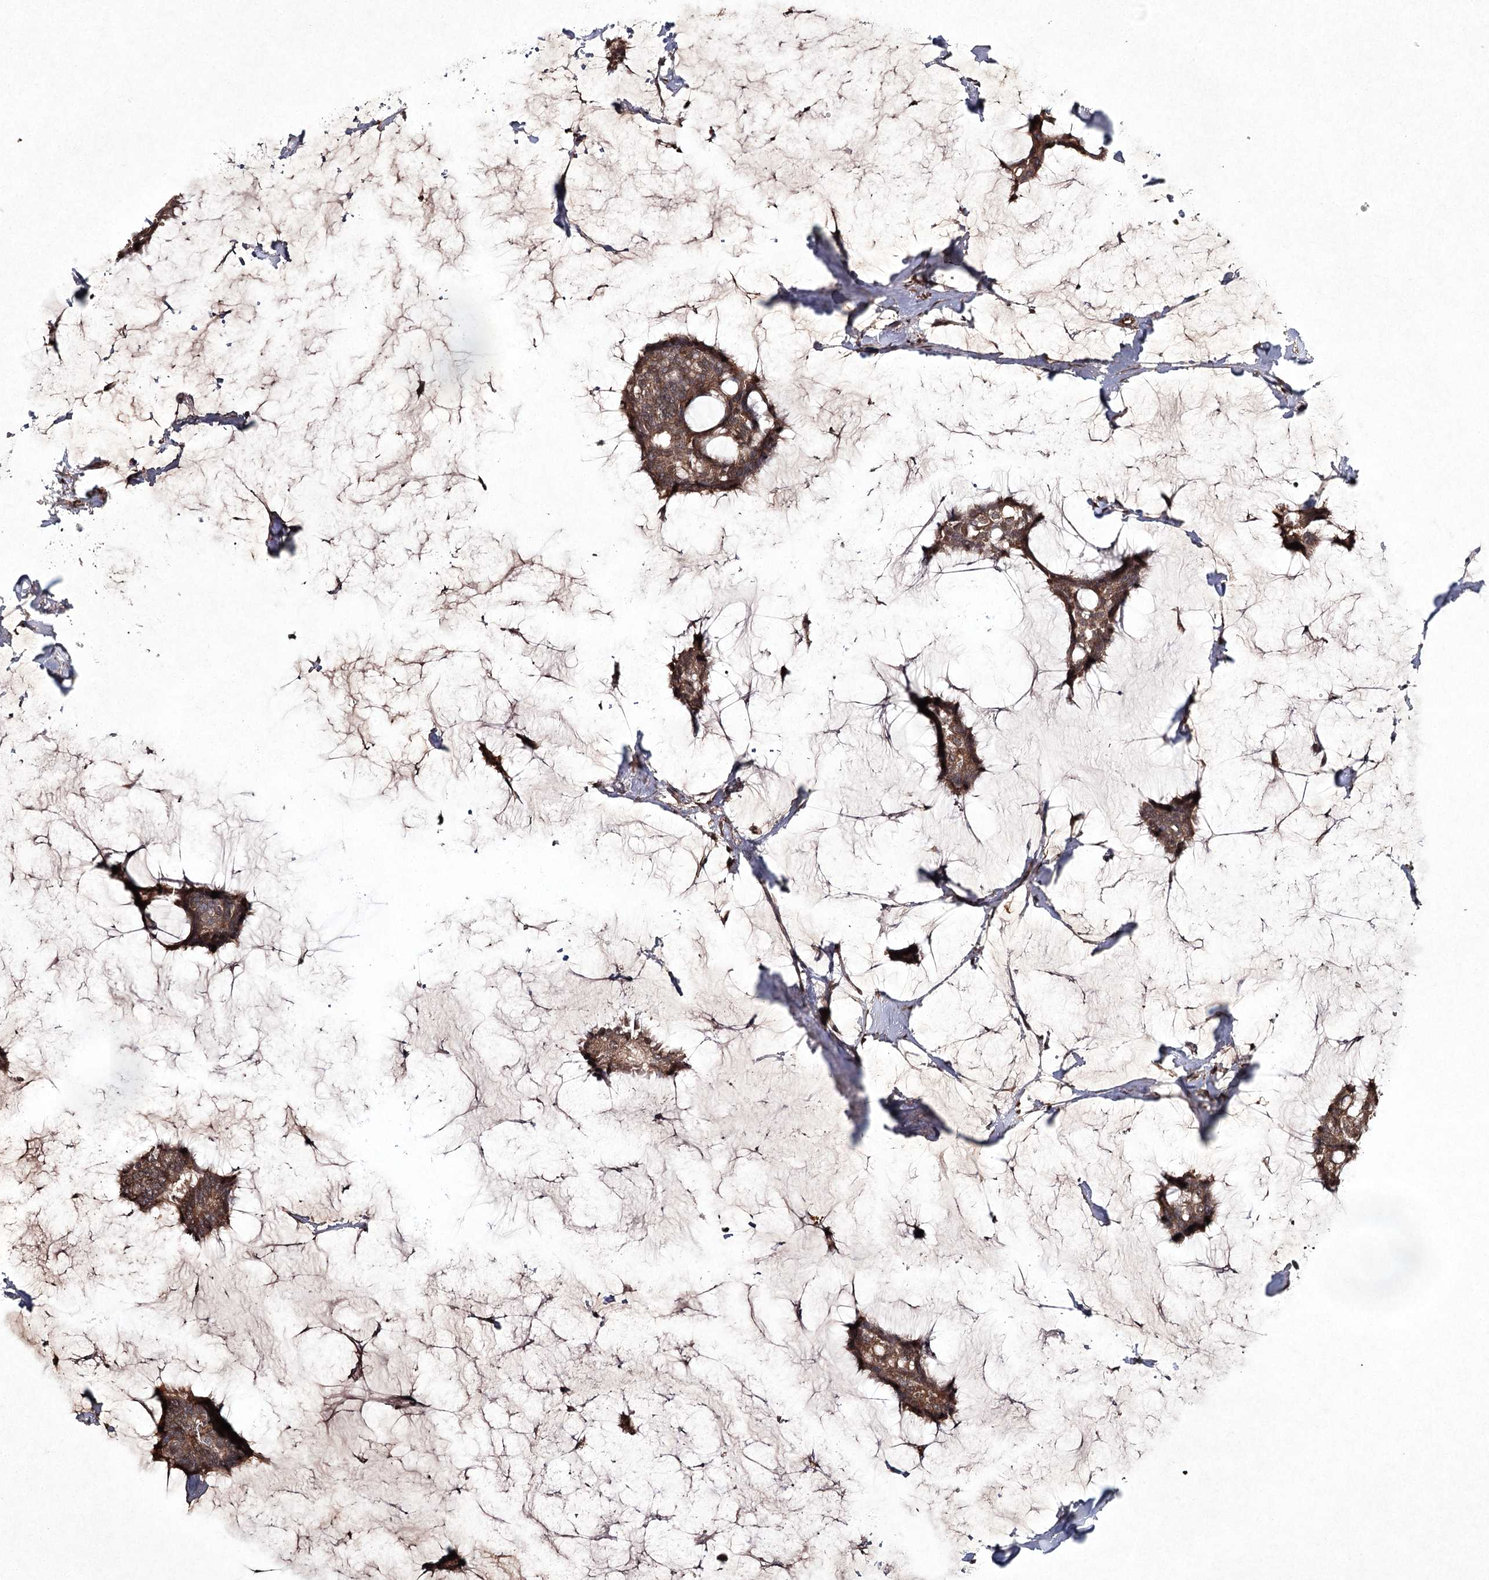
{"staining": {"intensity": "moderate", "quantity": ">75%", "location": "cytoplasmic/membranous"}, "tissue": "breast cancer", "cell_type": "Tumor cells", "image_type": "cancer", "snomed": [{"axis": "morphology", "description": "Duct carcinoma"}, {"axis": "topography", "description": "Breast"}], "caption": "The micrograph demonstrates a brown stain indicating the presence of a protein in the cytoplasmic/membranous of tumor cells in infiltrating ductal carcinoma (breast). (Stains: DAB in brown, nuclei in blue, Microscopy: brightfield microscopy at high magnification).", "gene": "CYP2B6", "patient": {"sex": "female", "age": 93}}